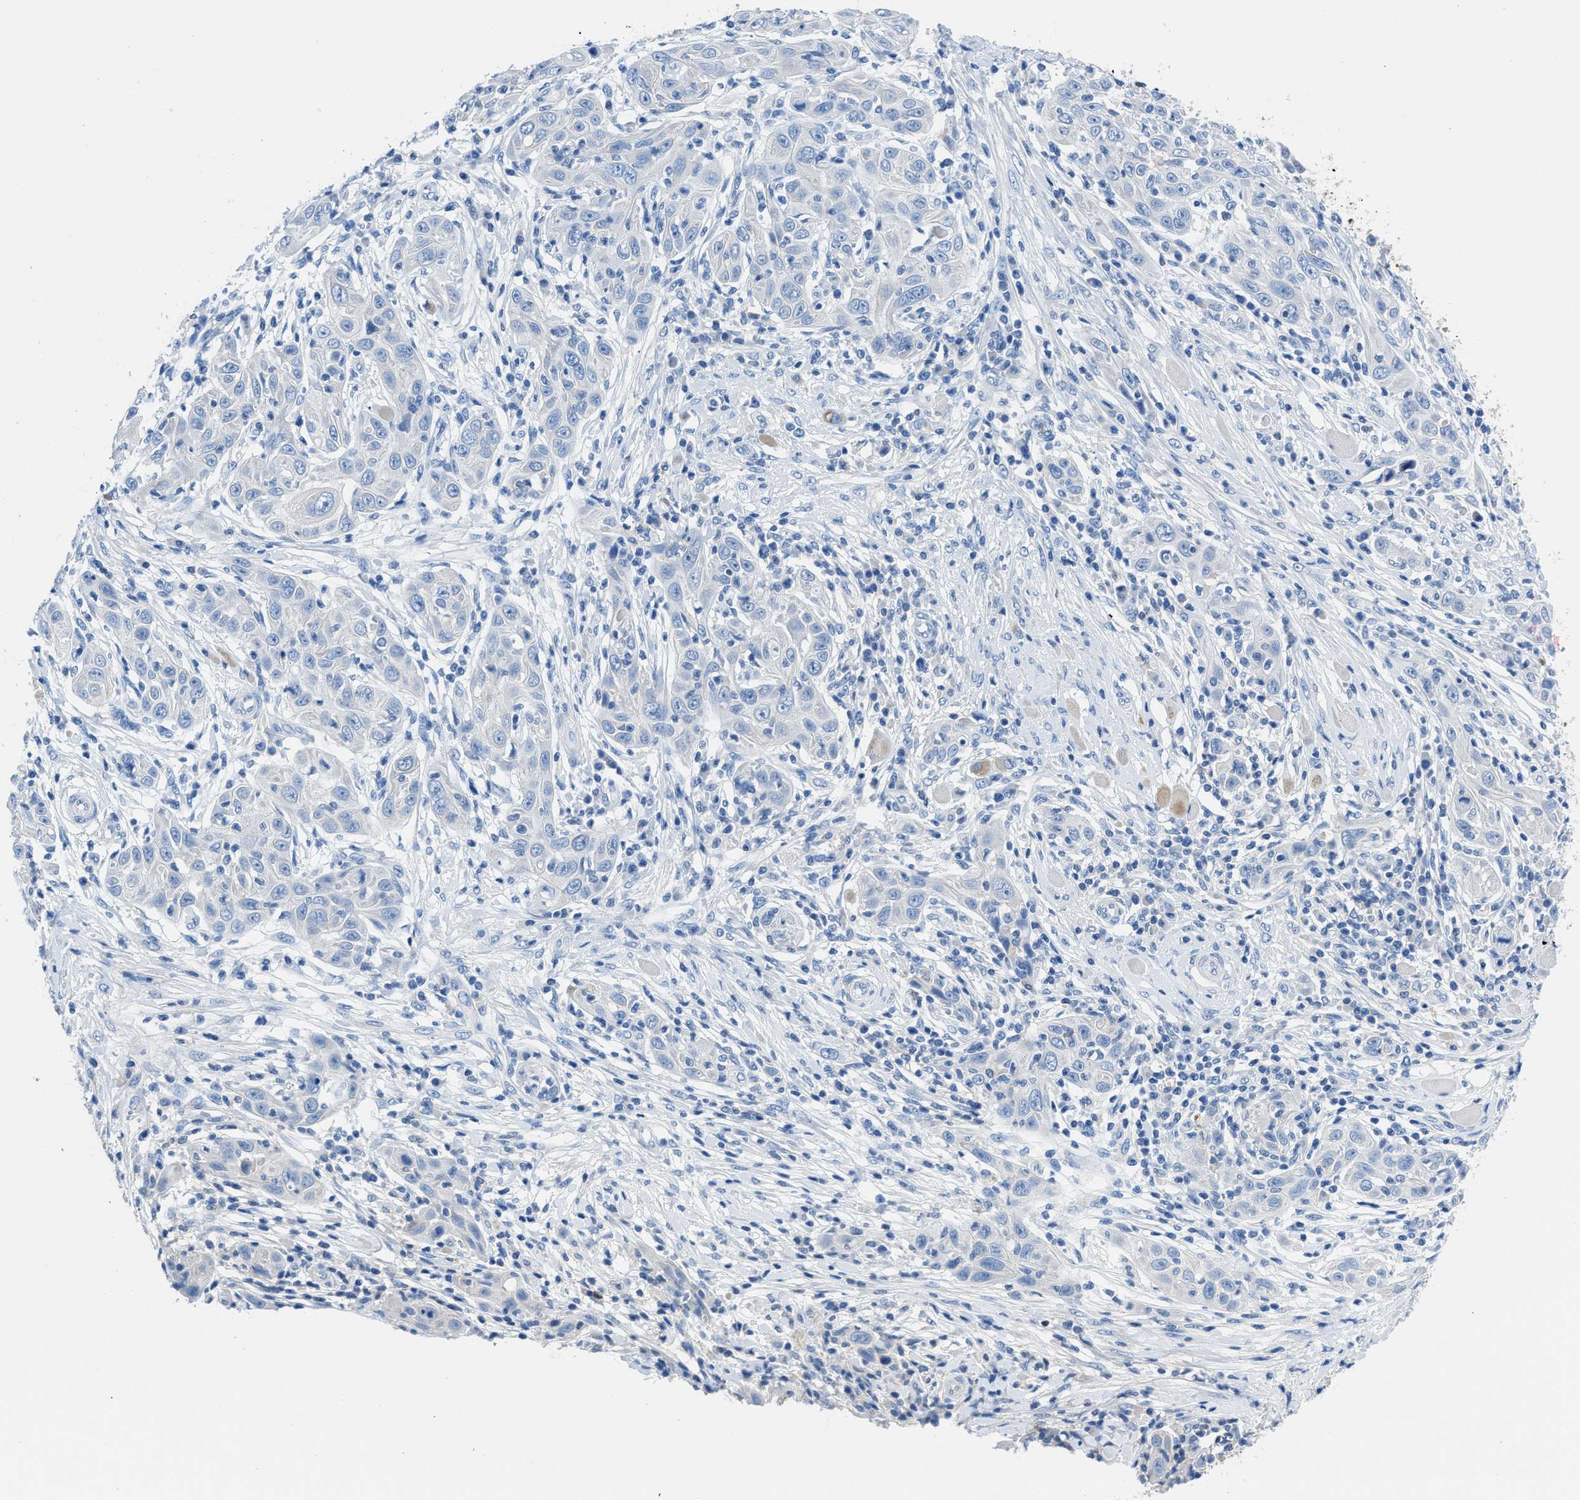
{"staining": {"intensity": "negative", "quantity": "none", "location": "none"}, "tissue": "skin cancer", "cell_type": "Tumor cells", "image_type": "cancer", "snomed": [{"axis": "morphology", "description": "Squamous cell carcinoma, NOS"}, {"axis": "topography", "description": "Skin"}], "caption": "DAB (3,3'-diaminobenzidine) immunohistochemical staining of skin cancer (squamous cell carcinoma) displays no significant expression in tumor cells. (DAB immunohistochemistry visualized using brightfield microscopy, high magnification).", "gene": "NEB", "patient": {"sex": "female", "age": 88}}